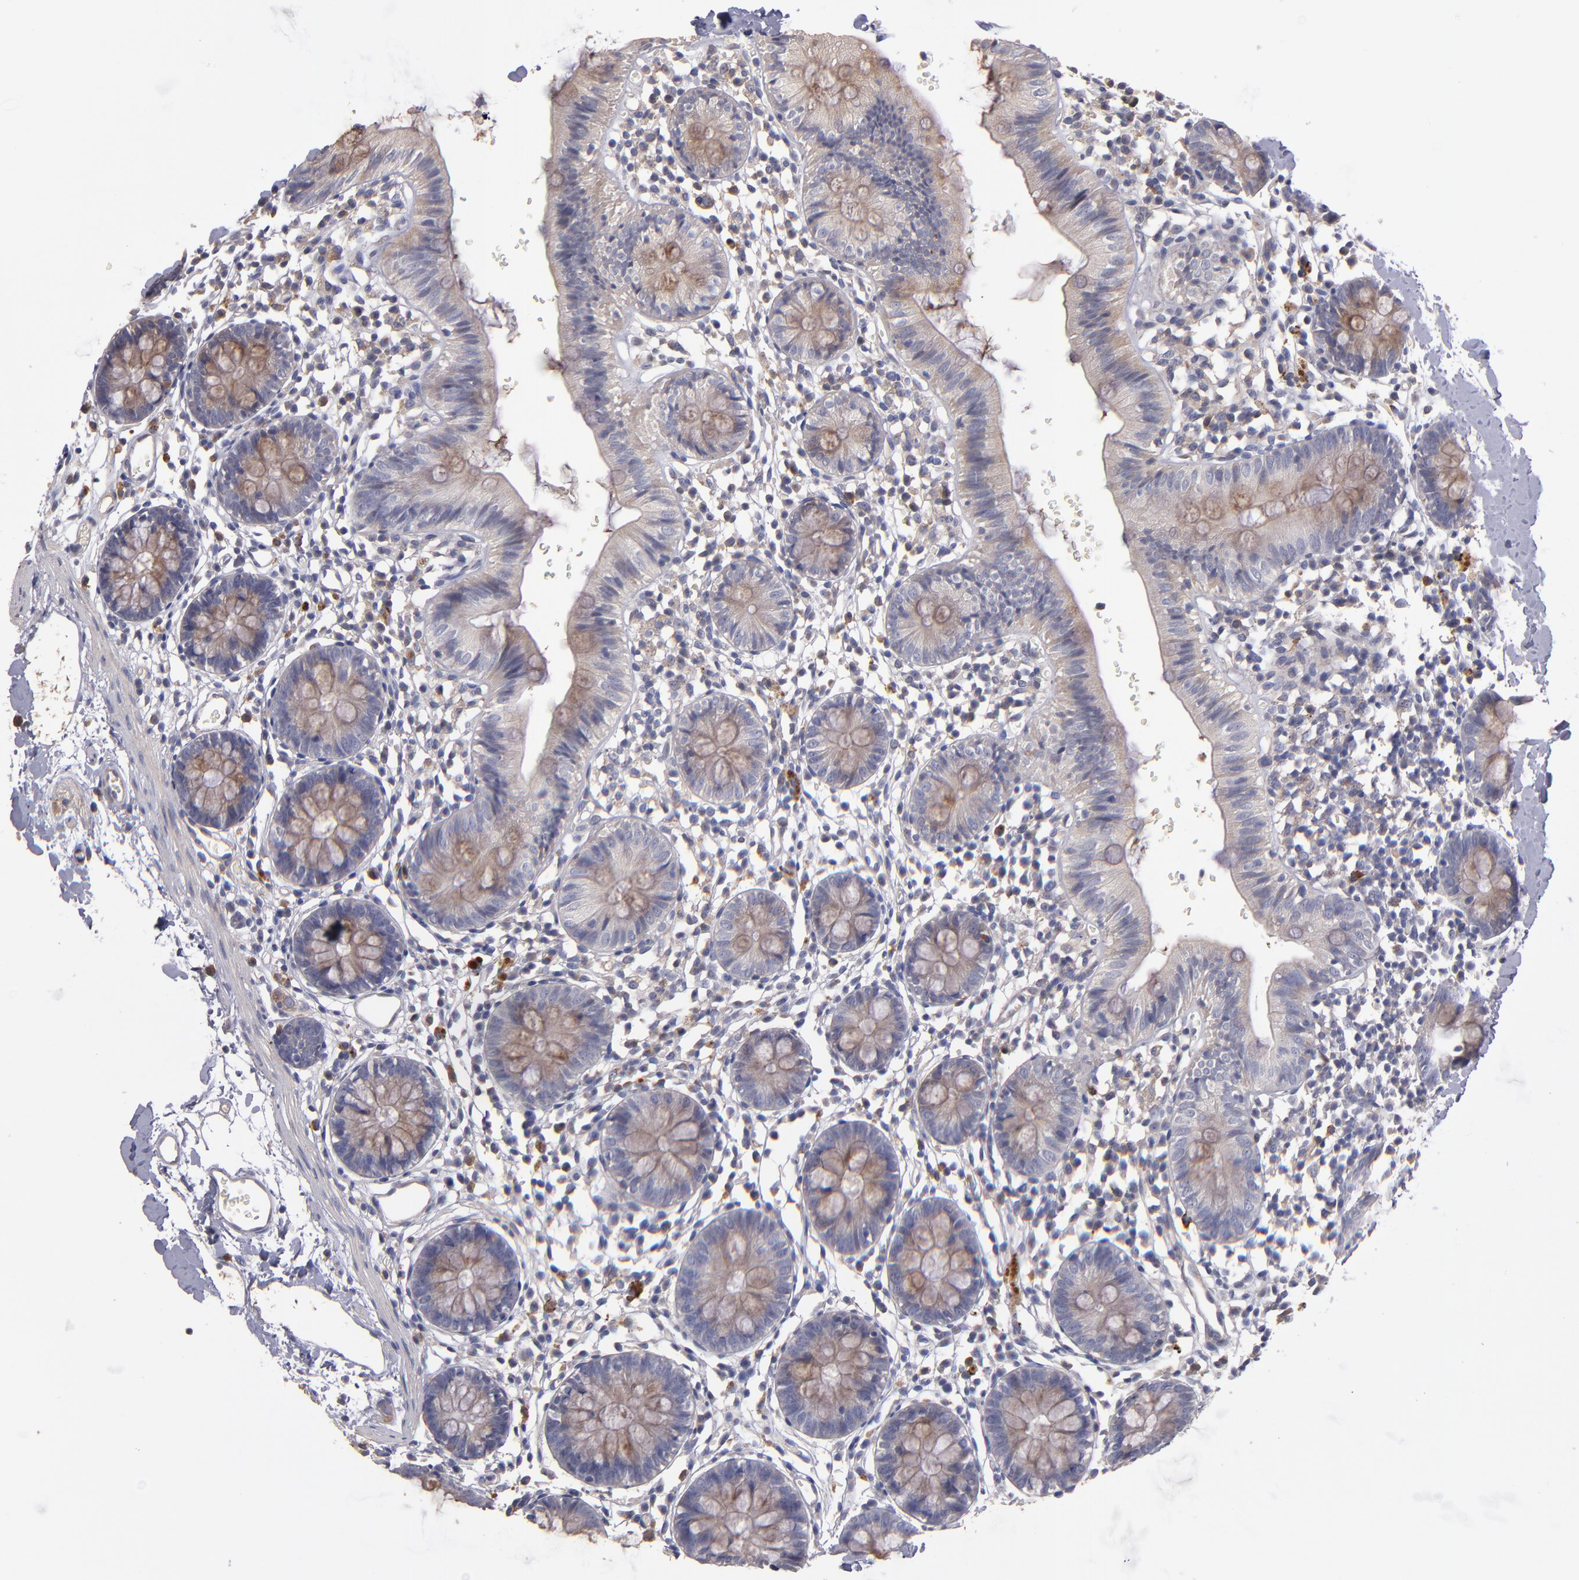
{"staining": {"intensity": "negative", "quantity": "none", "location": "none"}, "tissue": "colon", "cell_type": "Endothelial cells", "image_type": "normal", "snomed": [{"axis": "morphology", "description": "Normal tissue, NOS"}, {"axis": "topography", "description": "Colon"}], "caption": "Immunohistochemistry image of normal colon: colon stained with DAB reveals no significant protein expression in endothelial cells.", "gene": "MAGEE1", "patient": {"sex": "male", "age": 14}}